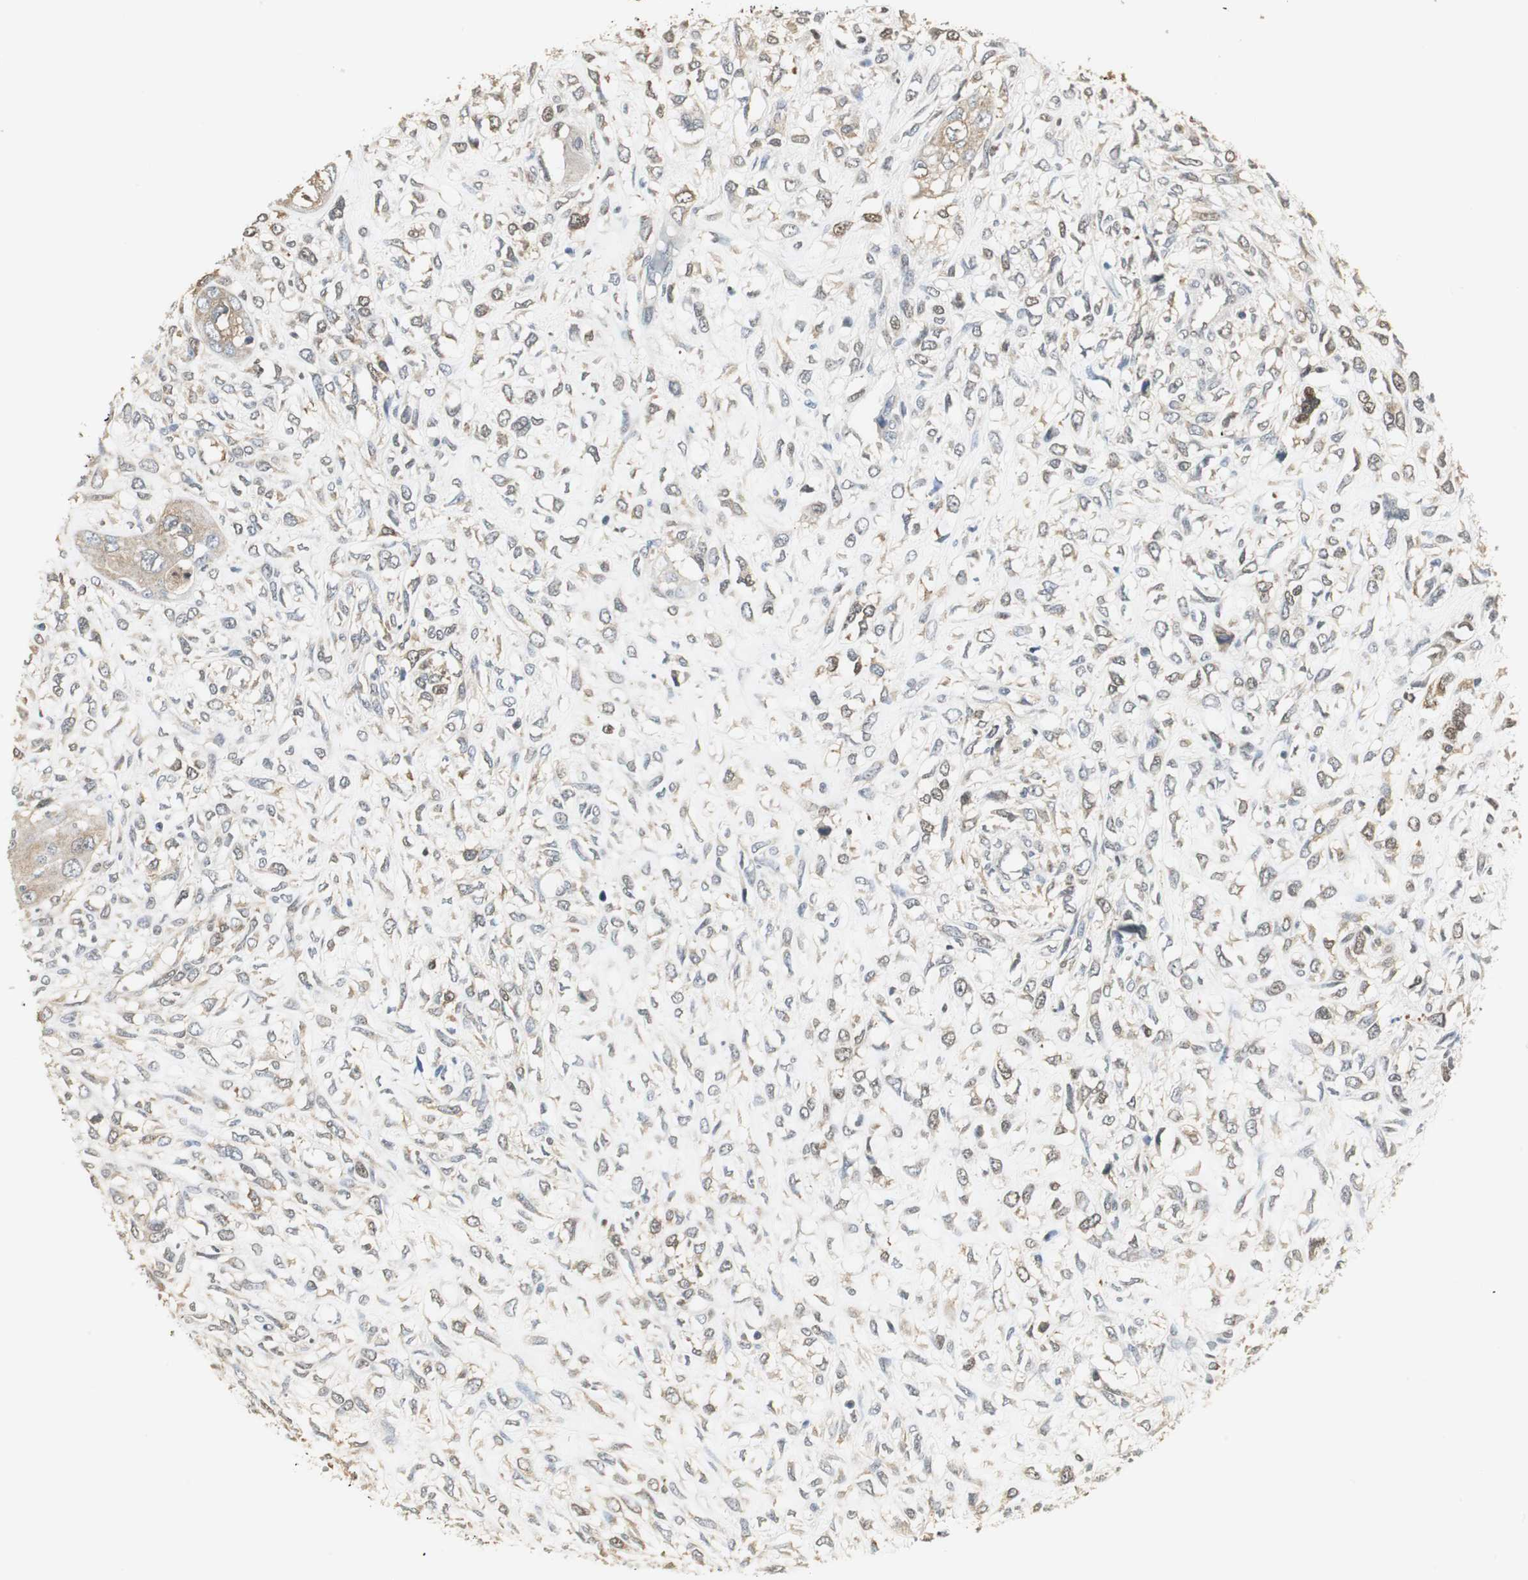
{"staining": {"intensity": "weak", "quantity": ">75%", "location": "cytoplasmic/membranous"}, "tissue": "head and neck cancer", "cell_type": "Tumor cells", "image_type": "cancer", "snomed": [{"axis": "morphology", "description": "Necrosis, NOS"}, {"axis": "morphology", "description": "Neoplasm, malignant, NOS"}, {"axis": "topography", "description": "Salivary gland"}, {"axis": "topography", "description": "Head-Neck"}], "caption": "Head and neck cancer (neoplasm (malignant)) stained for a protein demonstrates weak cytoplasmic/membranous positivity in tumor cells.", "gene": "CCT5", "patient": {"sex": "male", "age": 43}}